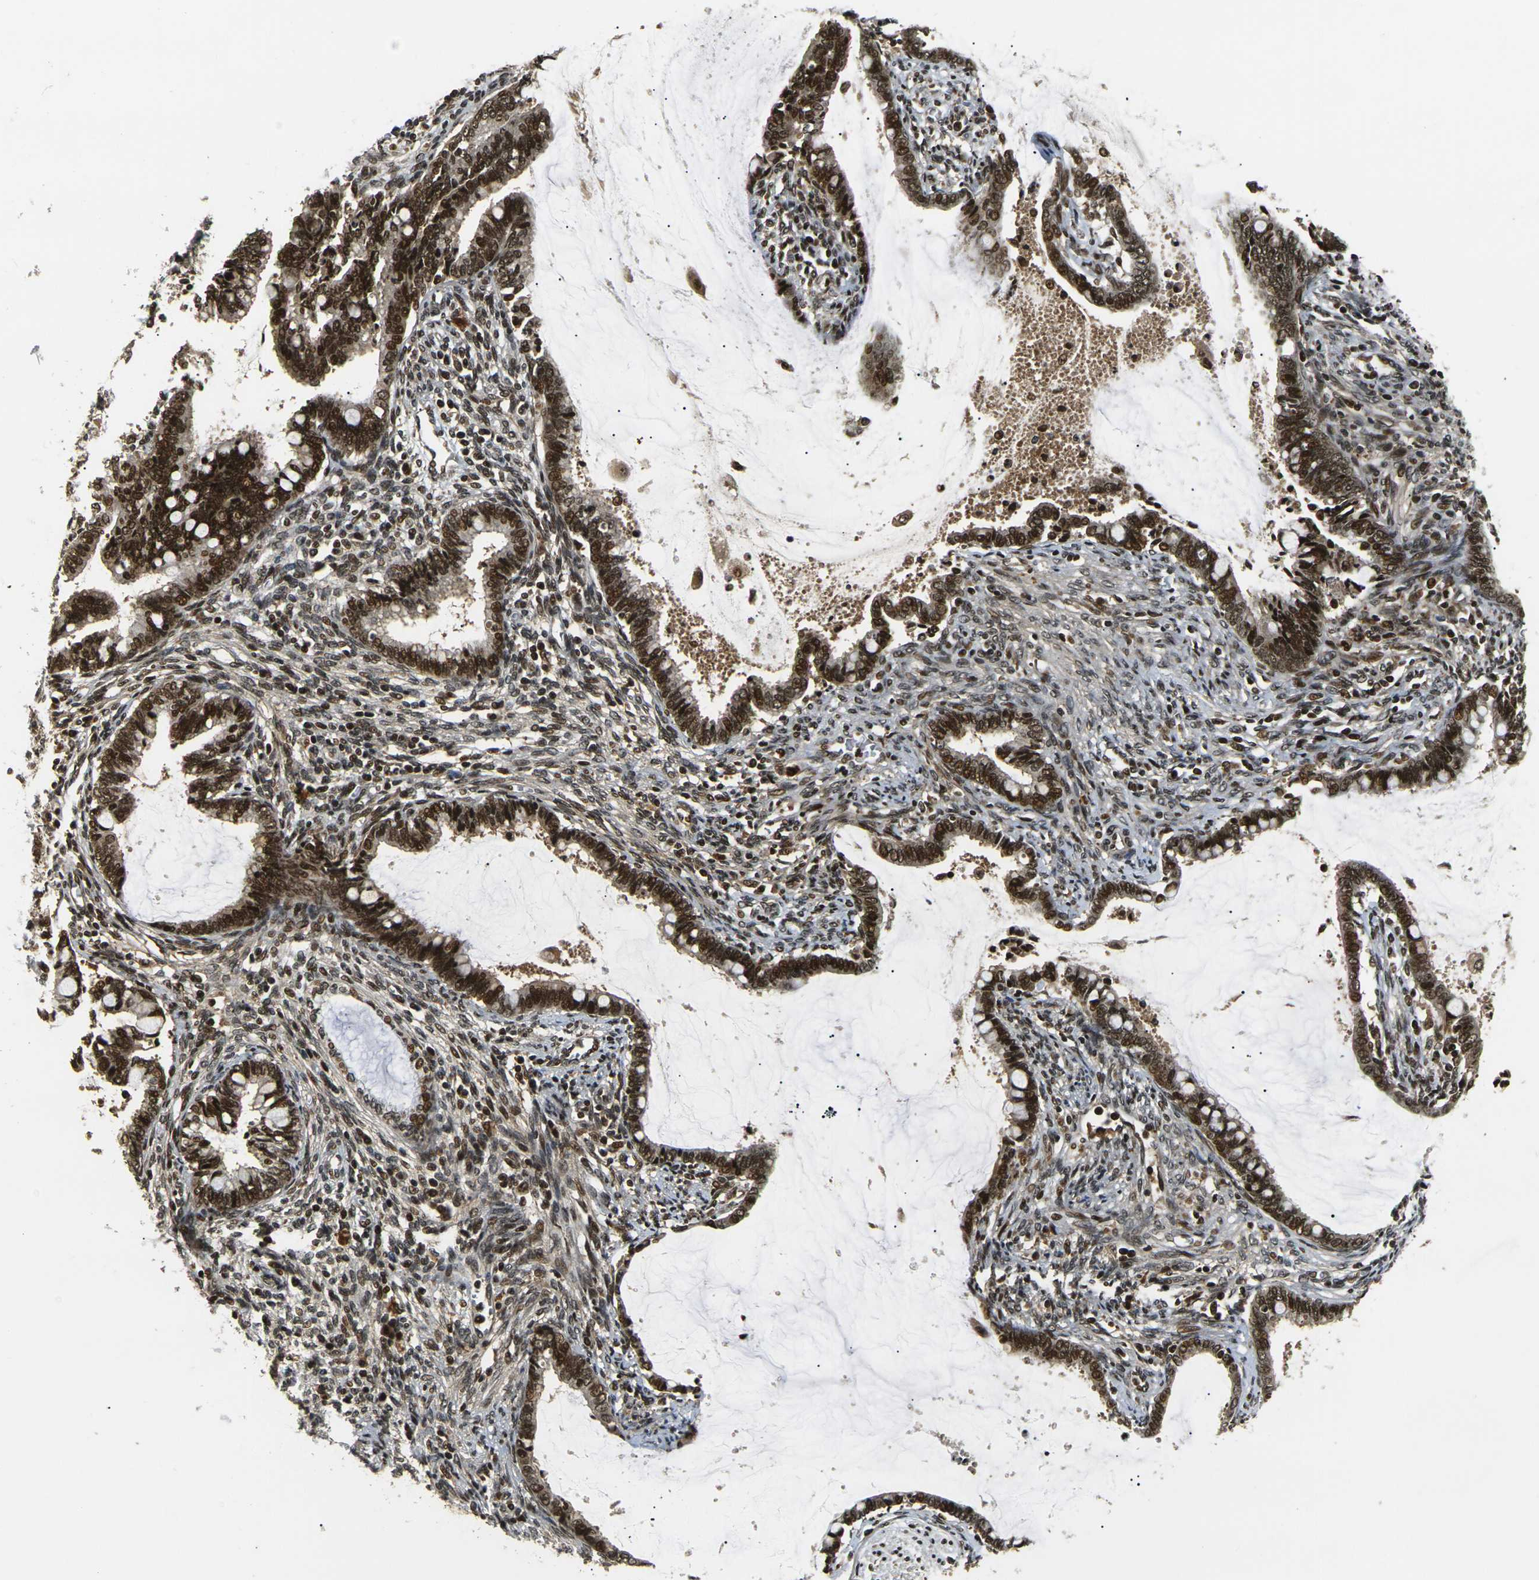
{"staining": {"intensity": "strong", "quantity": ">75%", "location": "cytoplasmic/membranous,nuclear"}, "tissue": "cervical cancer", "cell_type": "Tumor cells", "image_type": "cancer", "snomed": [{"axis": "morphology", "description": "Adenocarcinoma, NOS"}, {"axis": "topography", "description": "Cervix"}], "caption": "A high-resolution micrograph shows immunohistochemistry (IHC) staining of cervical adenocarcinoma, which demonstrates strong cytoplasmic/membranous and nuclear positivity in approximately >75% of tumor cells. (DAB = brown stain, brightfield microscopy at high magnification).", "gene": "ACTL6A", "patient": {"sex": "female", "age": 44}}